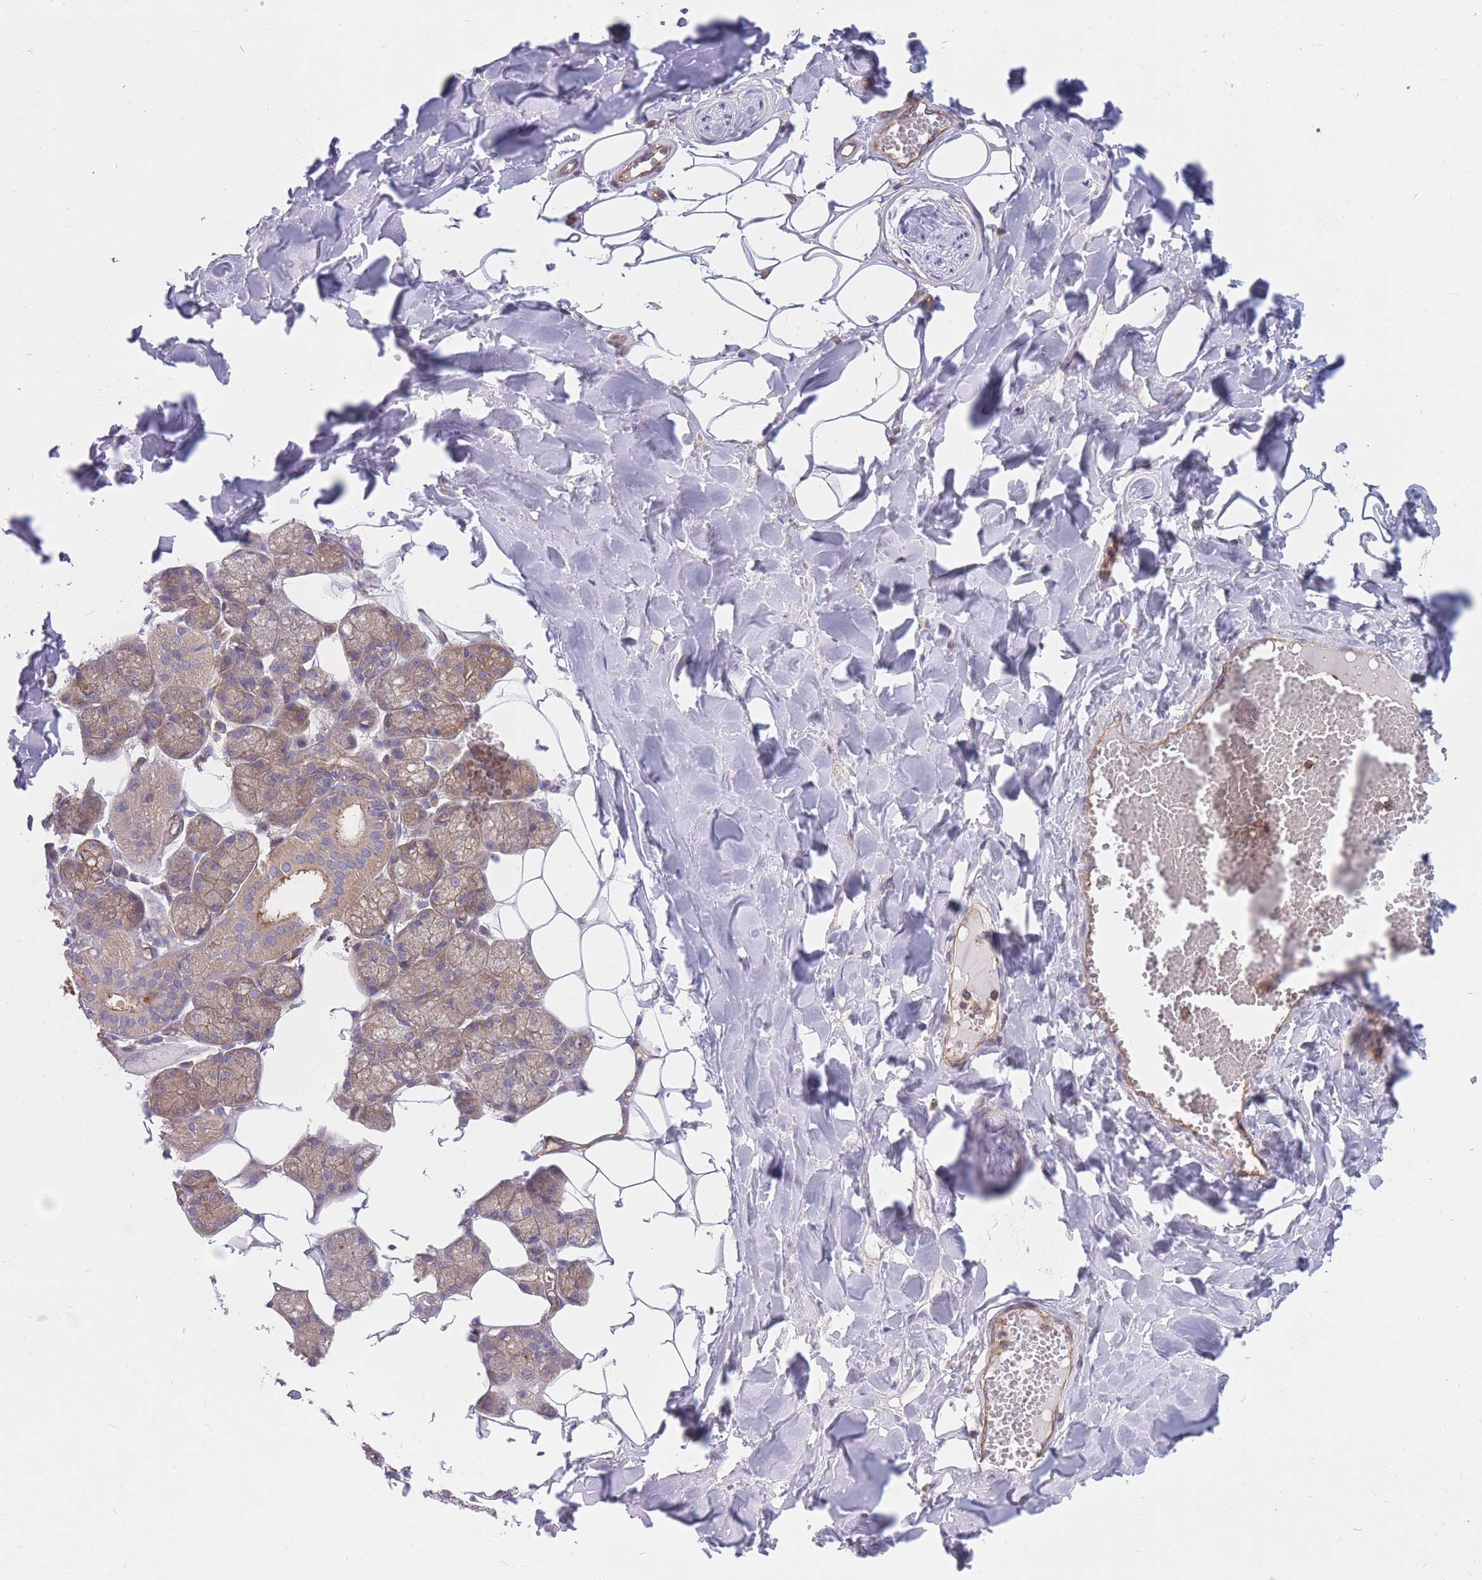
{"staining": {"intensity": "moderate", "quantity": ">75%", "location": "cytoplasmic/membranous"}, "tissue": "salivary gland", "cell_type": "Glandular cells", "image_type": "normal", "snomed": [{"axis": "morphology", "description": "Normal tissue, NOS"}, {"axis": "topography", "description": "Salivary gland"}], "caption": "A brown stain labels moderate cytoplasmic/membranous expression of a protein in glandular cells of benign human salivary gland.", "gene": "GGA1", "patient": {"sex": "male", "age": 62}}